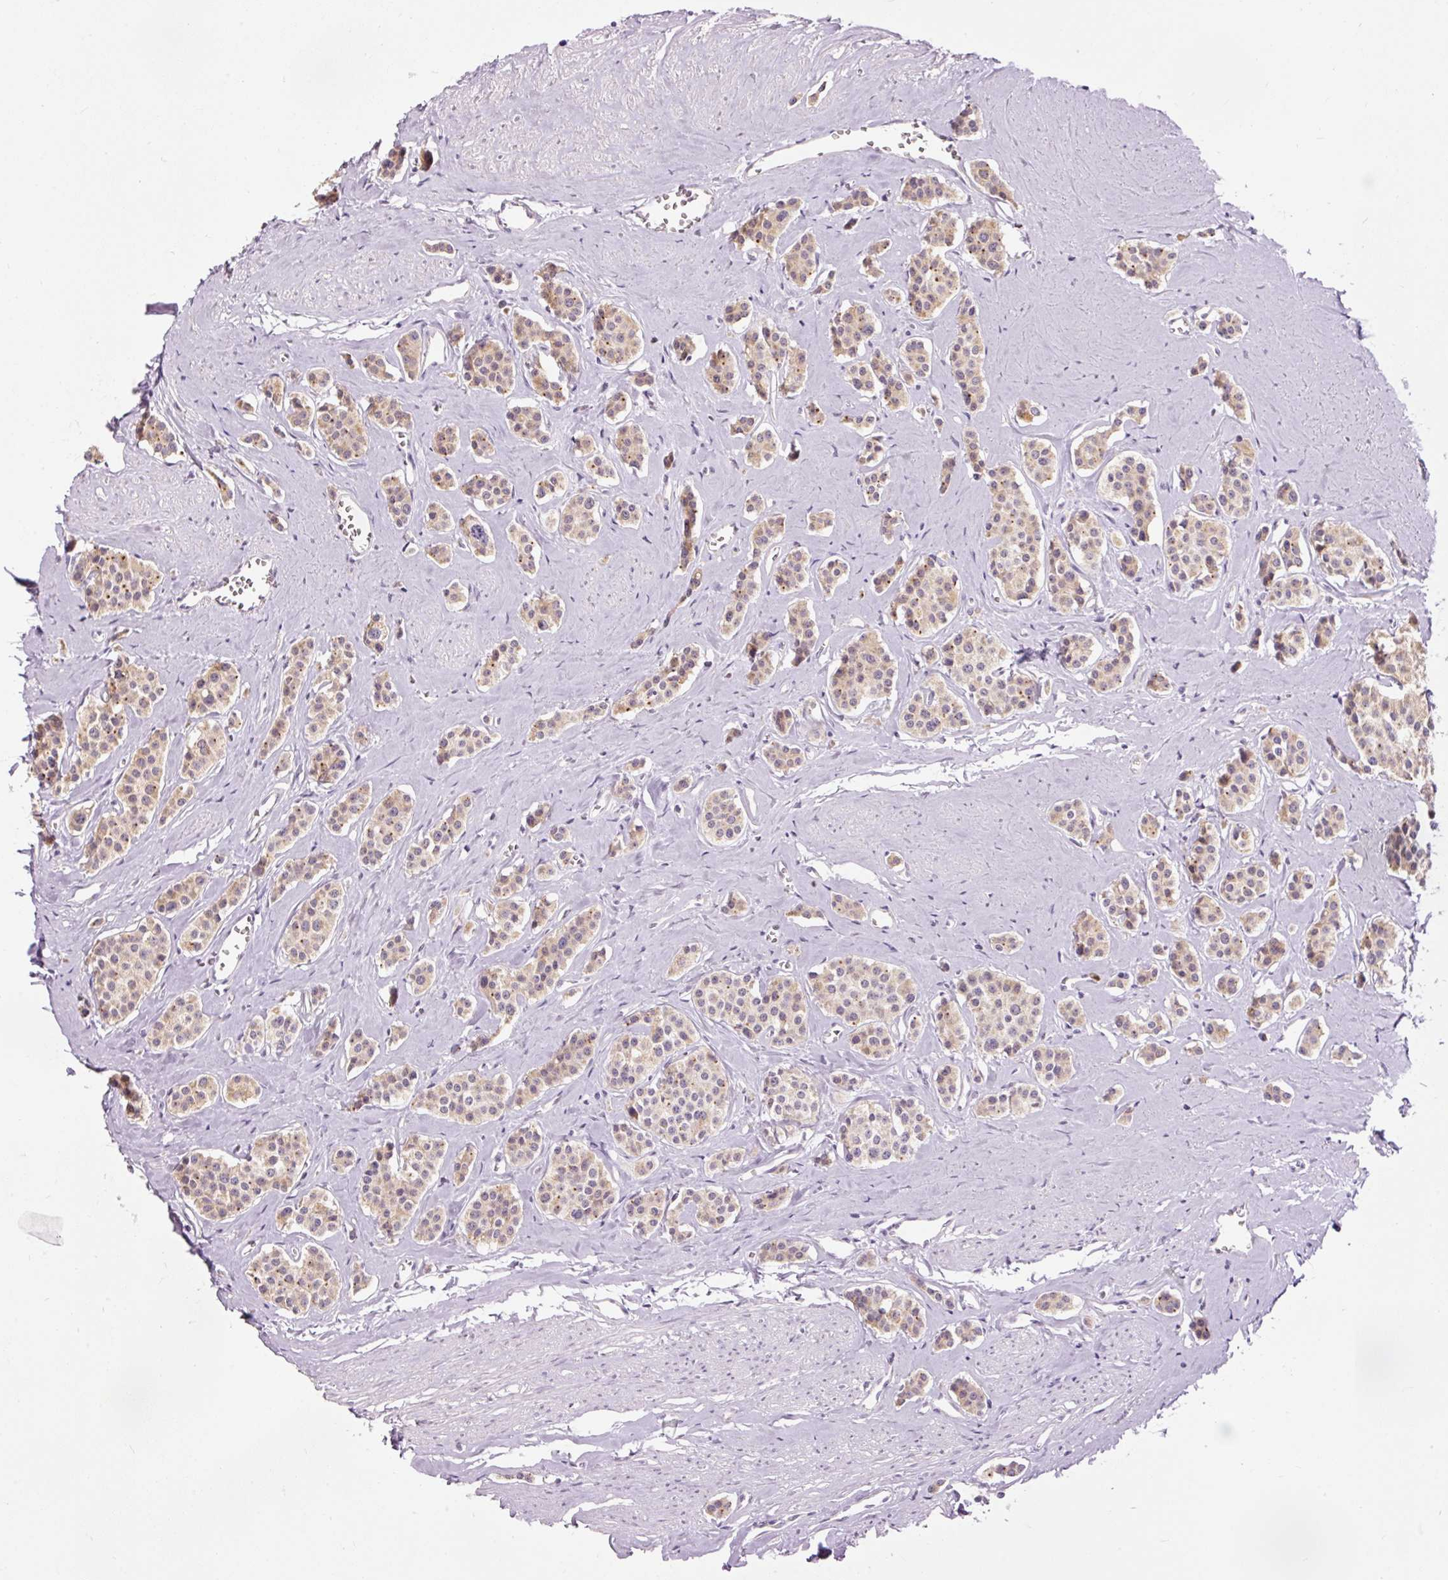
{"staining": {"intensity": "weak", "quantity": ">75%", "location": "cytoplasmic/membranous"}, "tissue": "carcinoid", "cell_type": "Tumor cells", "image_type": "cancer", "snomed": [{"axis": "morphology", "description": "Carcinoid, malignant, NOS"}, {"axis": "topography", "description": "Small intestine"}], "caption": "A low amount of weak cytoplasmic/membranous expression is seen in about >75% of tumor cells in carcinoid (malignant) tissue. The staining was performed using DAB (3,3'-diaminobenzidine), with brown indicating positive protein expression. Nuclei are stained blue with hematoxylin.", "gene": "PRDX5", "patient": {"sex": "male", "age": 60}}